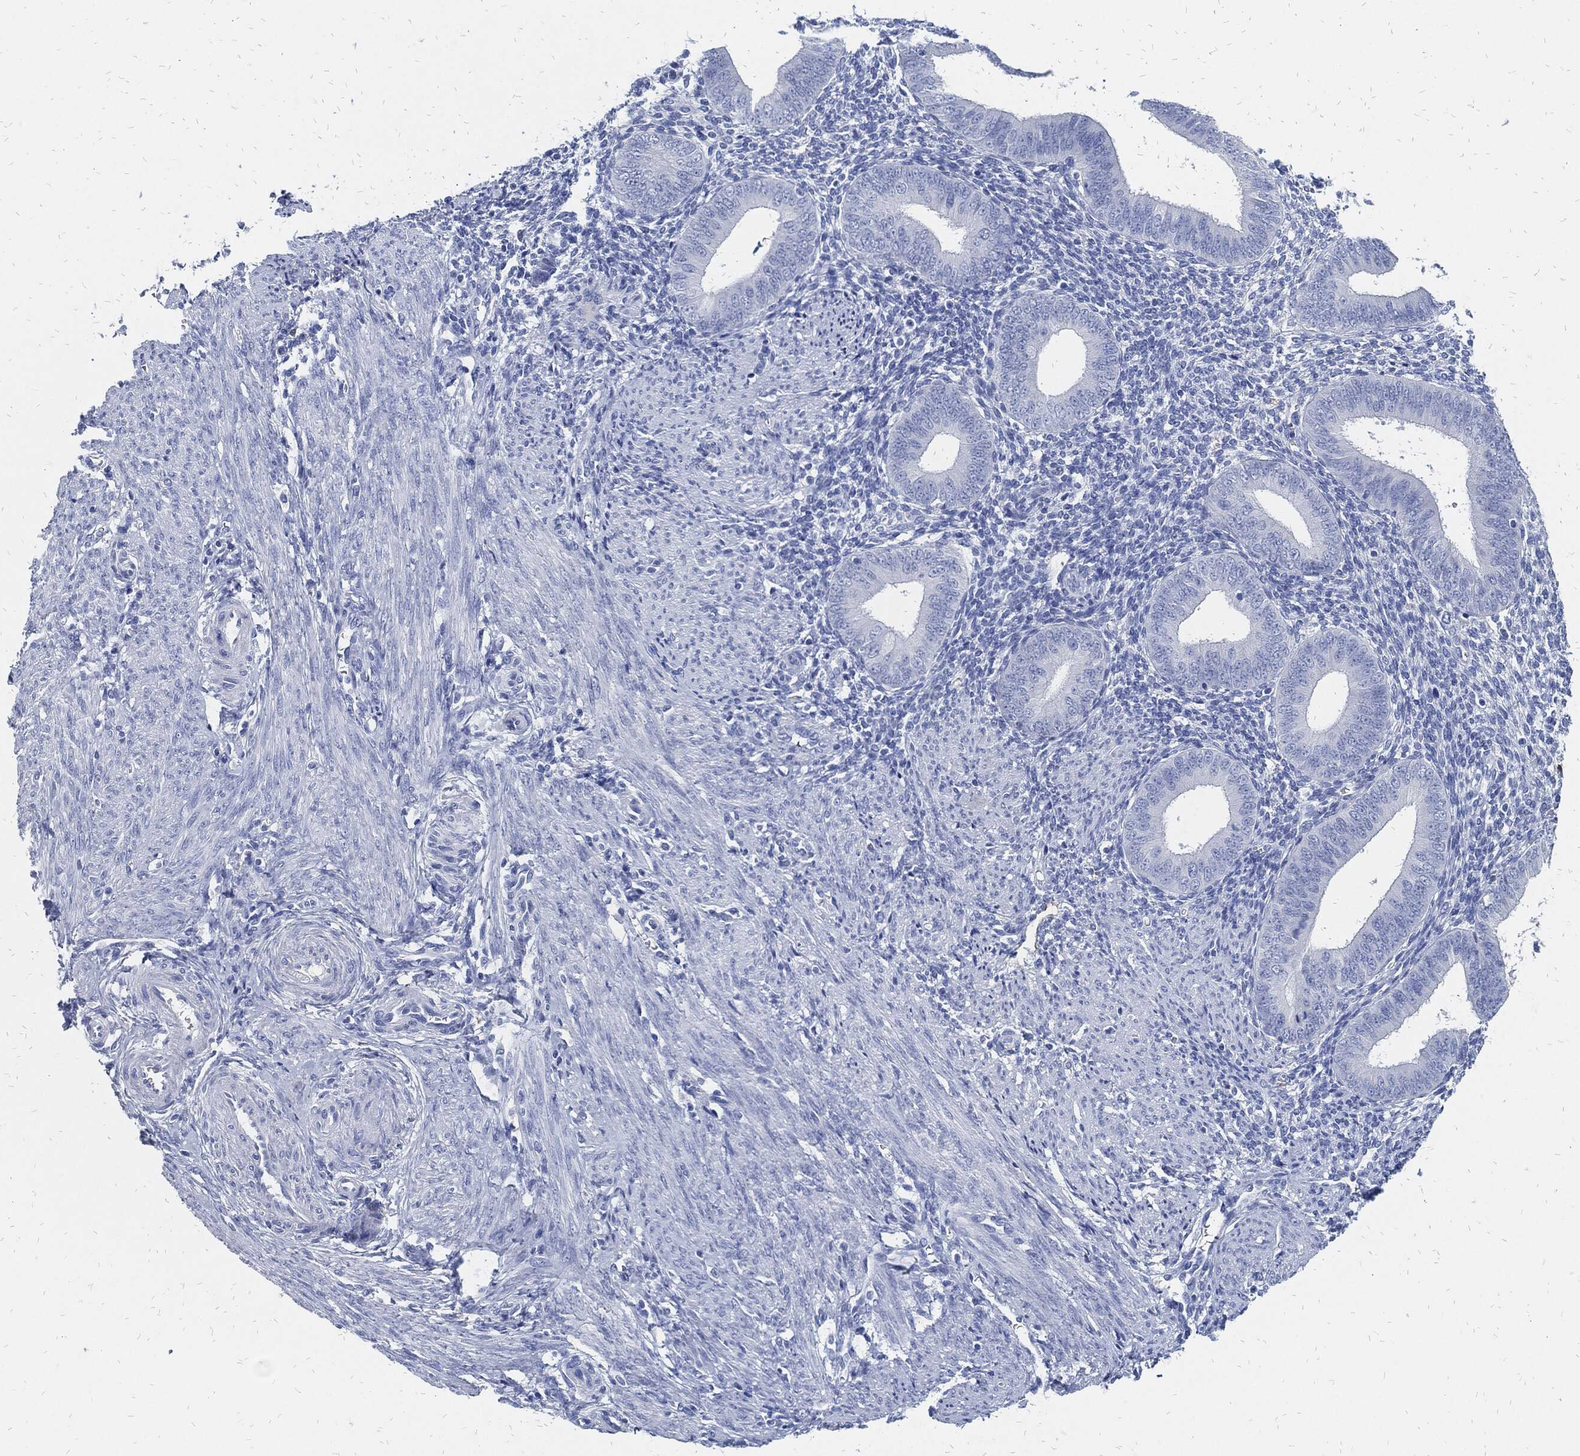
{"staining": {"intensity": "negative", "quantity": "none", "location": "none"}, "tissue": "endometrium", "cell_type": "Cells in endometrial stroma", "image_type": "normal", "snomed": [{"axis": "morphology", "description": "Normal tissue, NOS"}, {"axis": "topography", "description": "Endometrium"}], "caption": "Protein analysis of unremarkable endometrium demonstrates no significant staining in cells in endometrial stroma. (Brightfield microscopy of DAB (3,3'-diaminobenzidine) immunohistochemistry (IHC) at high magnification).", "gene": "FABP4", "patient": {"sex": "female", "age": 39}}